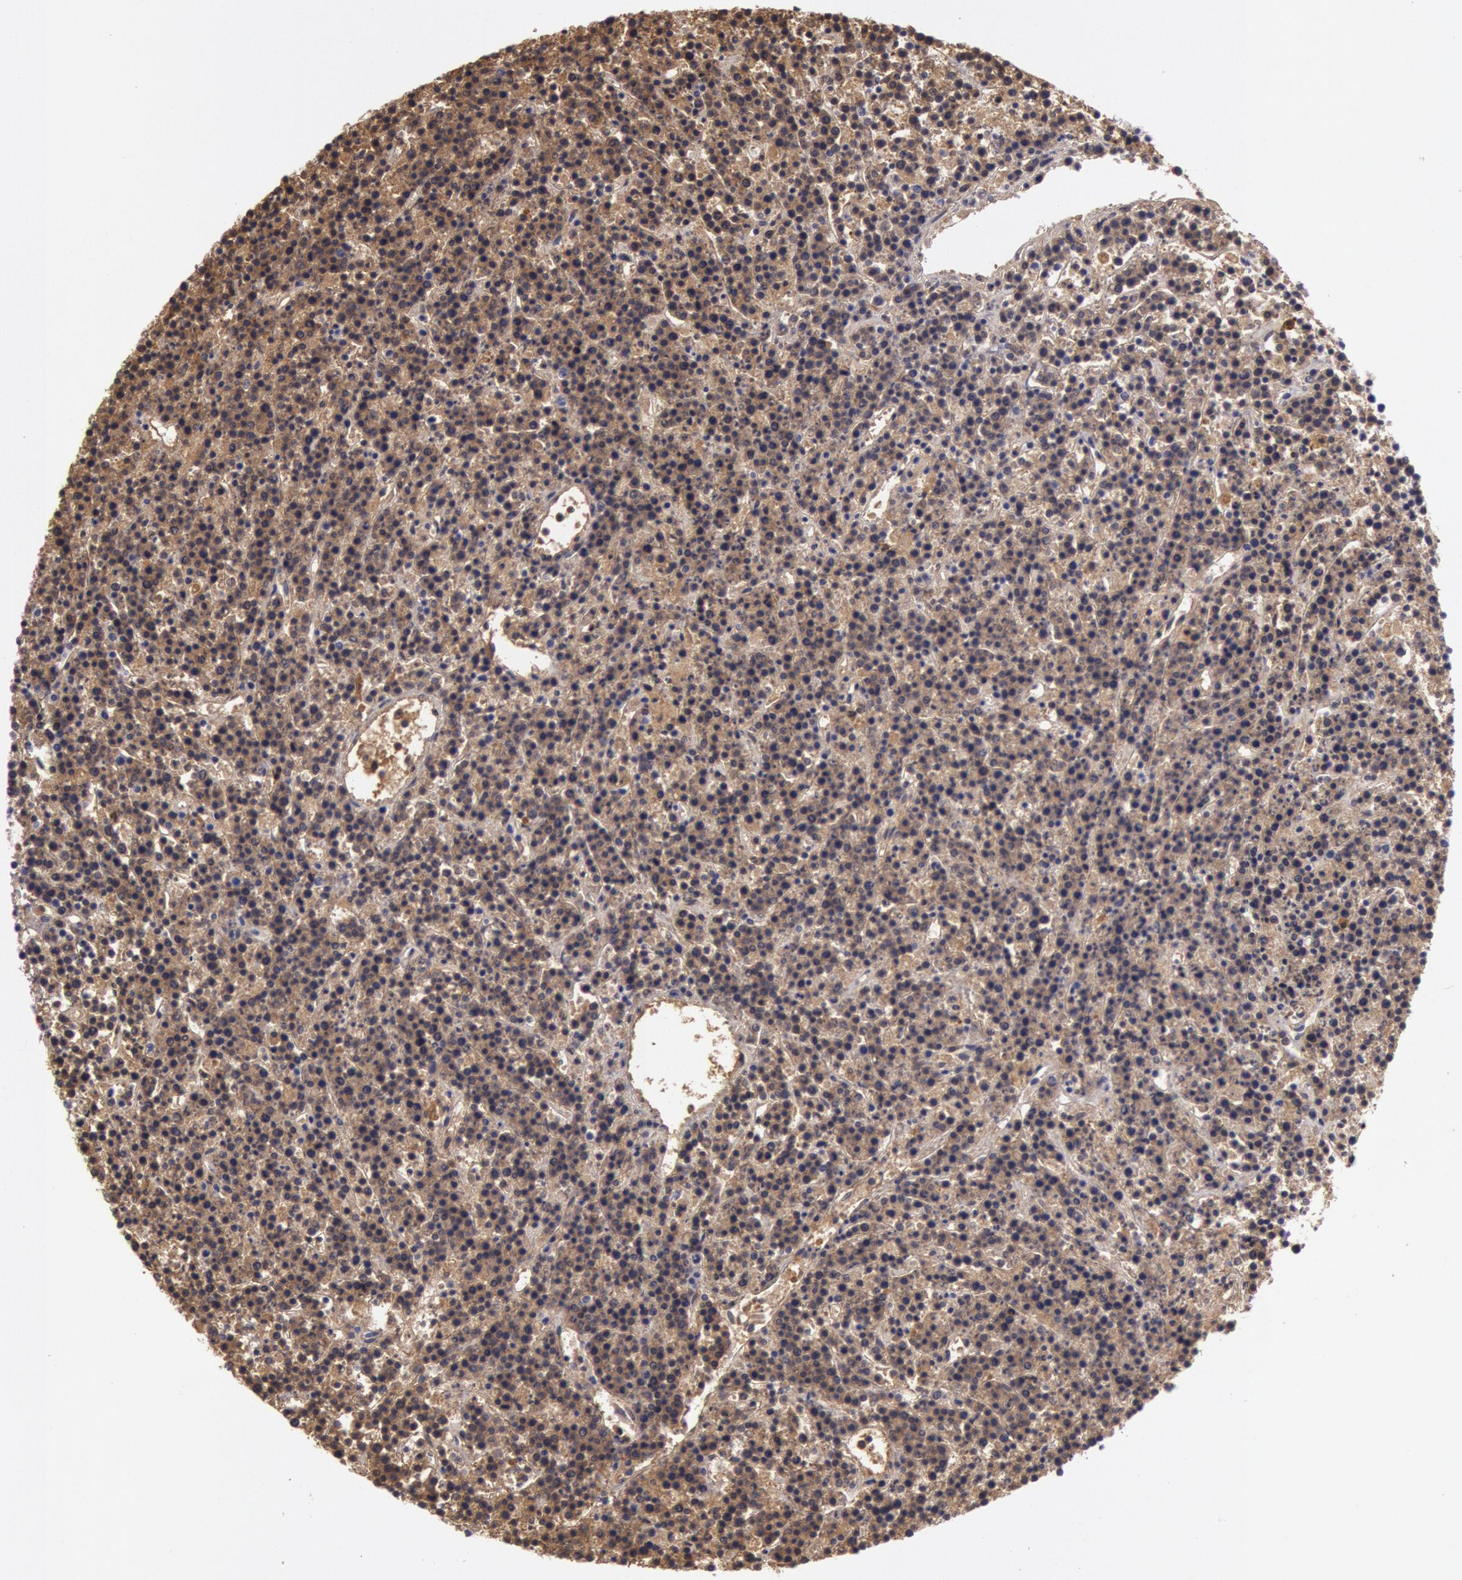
{"staining": {"intensity": "moderate", "quantity": "25%-75%", "location": "cytoplasmic/membranous"}, "tissue": "lymphoma", "cell_type": "Tumor cells", "image_type": "cancer", "snomed": [{"axis": "morphology", "description": "Malignant lymphoma, non-Hodgkin's type, High grade"}, {"axis": "topography", "description": "Ovary"}], "caption": "Moderate cytoplasmic/membranous protein positivity is identified in about 25%-75% of tumor cells in lymphoma.", "gene": "IGHG1", "patient": {"sex": "female", "age": 56}}